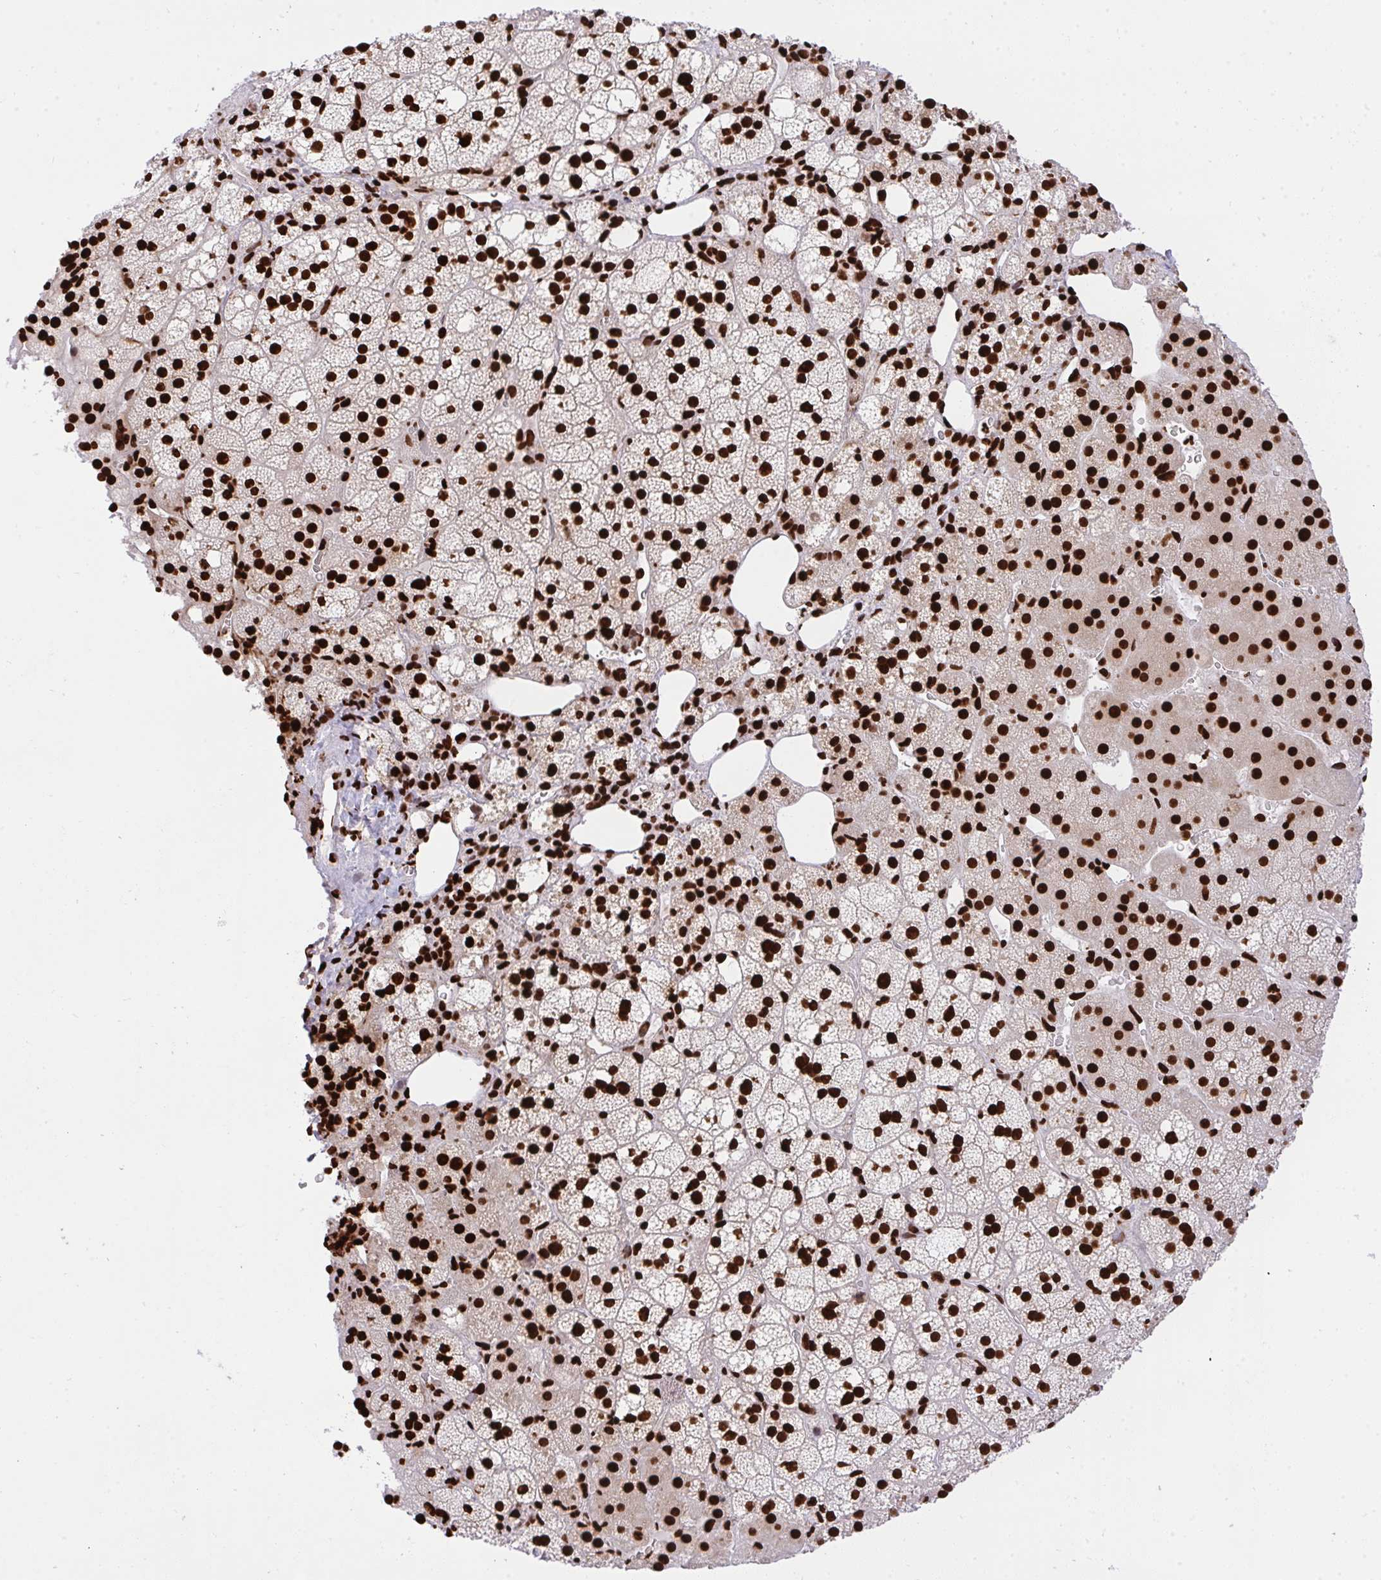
{"staining": {"intensity": "strong", "quantity": ">75%", "location": "nuclear"}, "tissue": "adrenal gland", "cell_type": "Glandular cells", "image_type": "normal", "snomed": [{"axis": "morphology", "description": "Normal tissue, NOS"}, {"axis": "topography", "description": "Adrenal gland"}], "caption": "Immunohistochemical staining of unremarkable adrenal gland demonstrates >75% levels of strong nuclear protein positivity in about >75% of glandular cells.", "gene": "HNRNPL", "patient": {"sex": "male", "age": 53}}